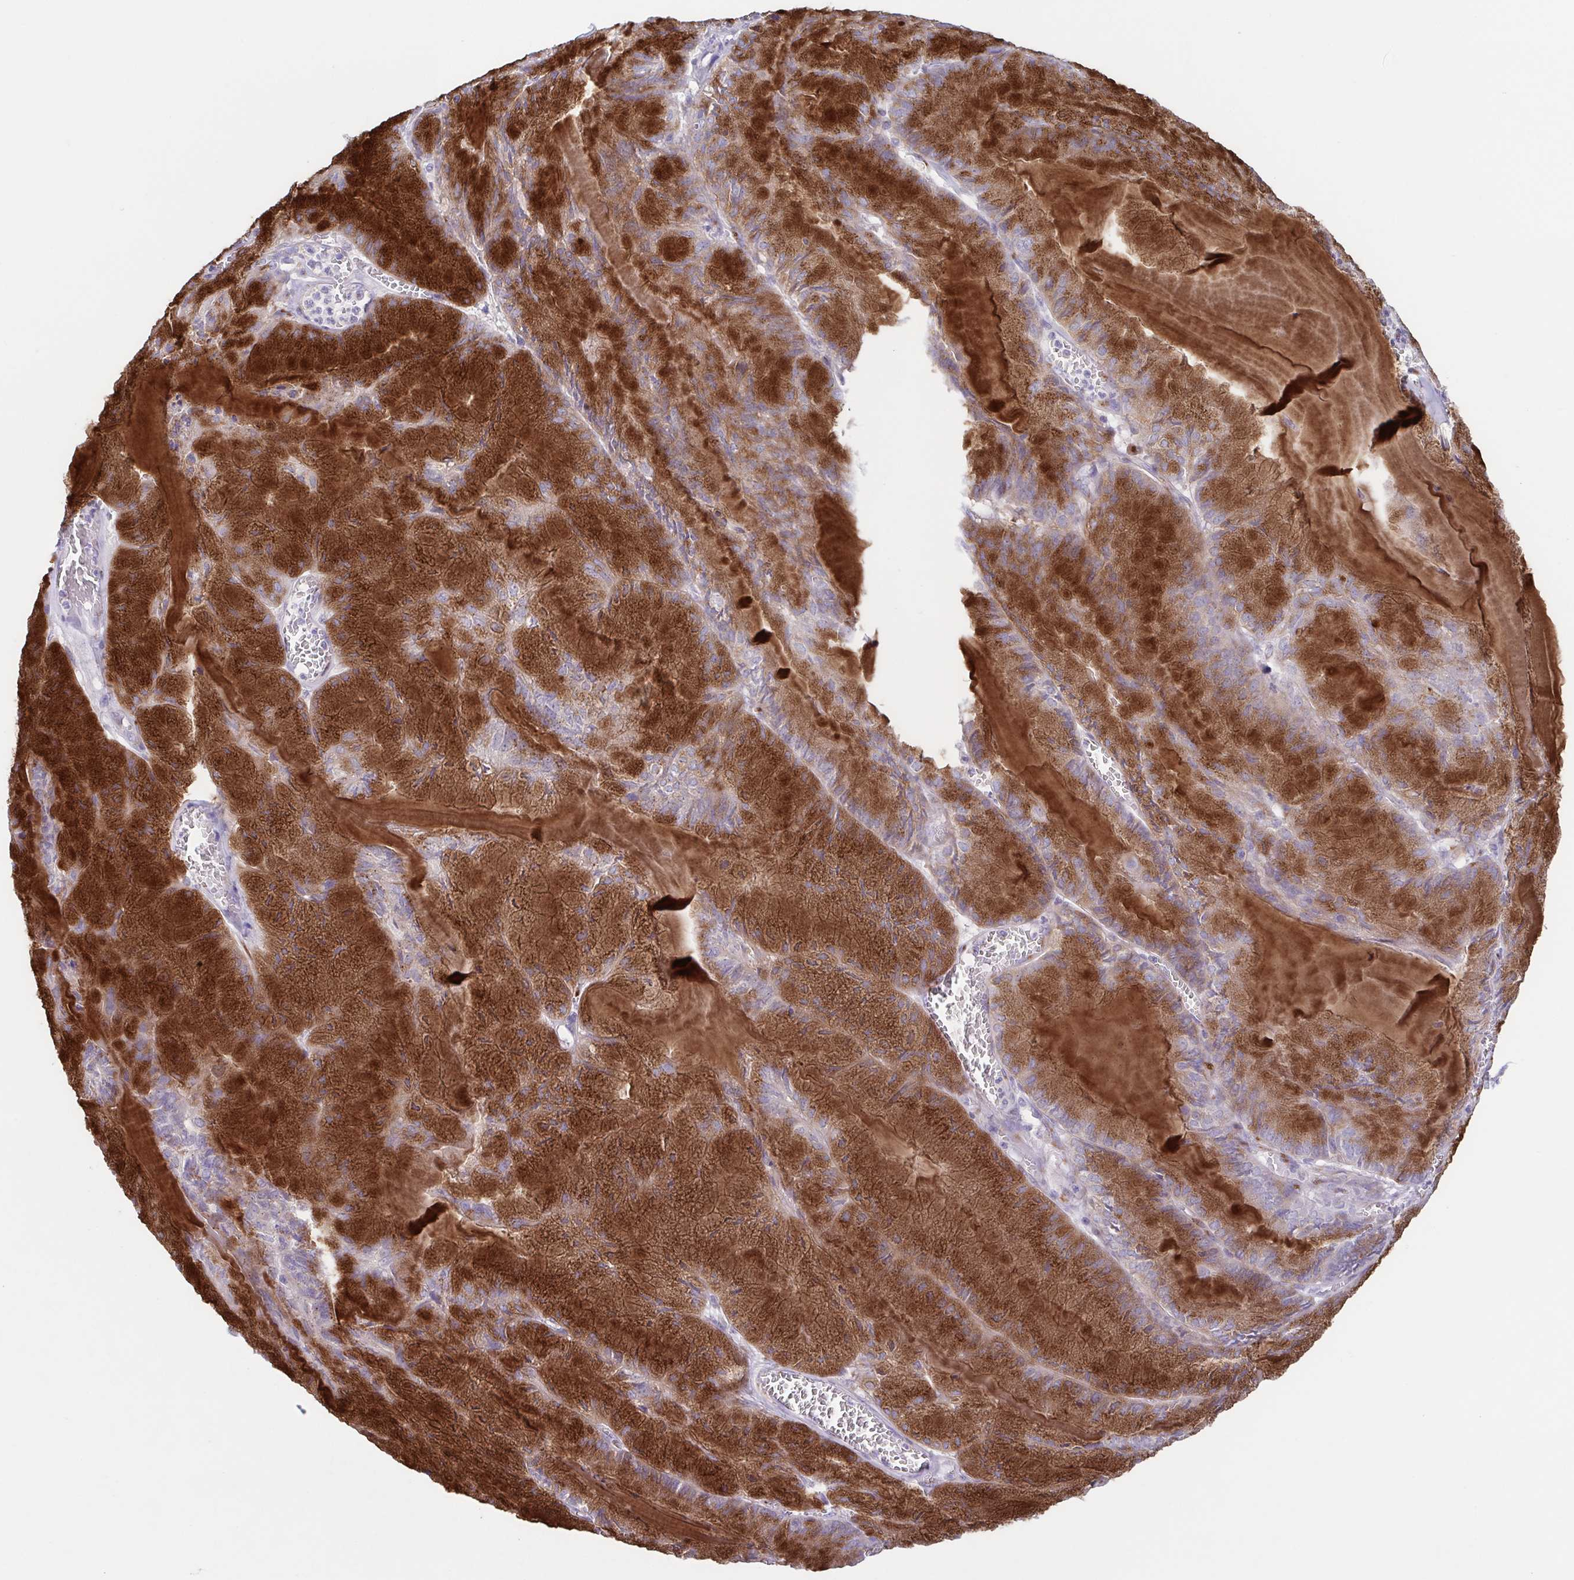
{"staining": {"intensity": "strong", "quantity": ">75%", "location": "cytoplasmic/membranous"}, "tissue": "endometrial cancer", "cell_type": "Tumor cells", "image_type": "cancer", "snomed": [{"axis": "morphology", "description": "Carcinoma, NOS"}, {"axis": "topography", "description": "Endometrium"}], "caption": "Immunohistochemistry (IHC) image of neoplastic tissue: endometrial cancer stained using immunohistochemistry (IHC) reveals high levels of strong protein expression localized specifically in the cytoplasmic/membranous of tumor cells, appearing as a cytoplasmic/membranous brown color.", "gene": "COL17A1", "patient": {"sex": "female", "age": 62}}